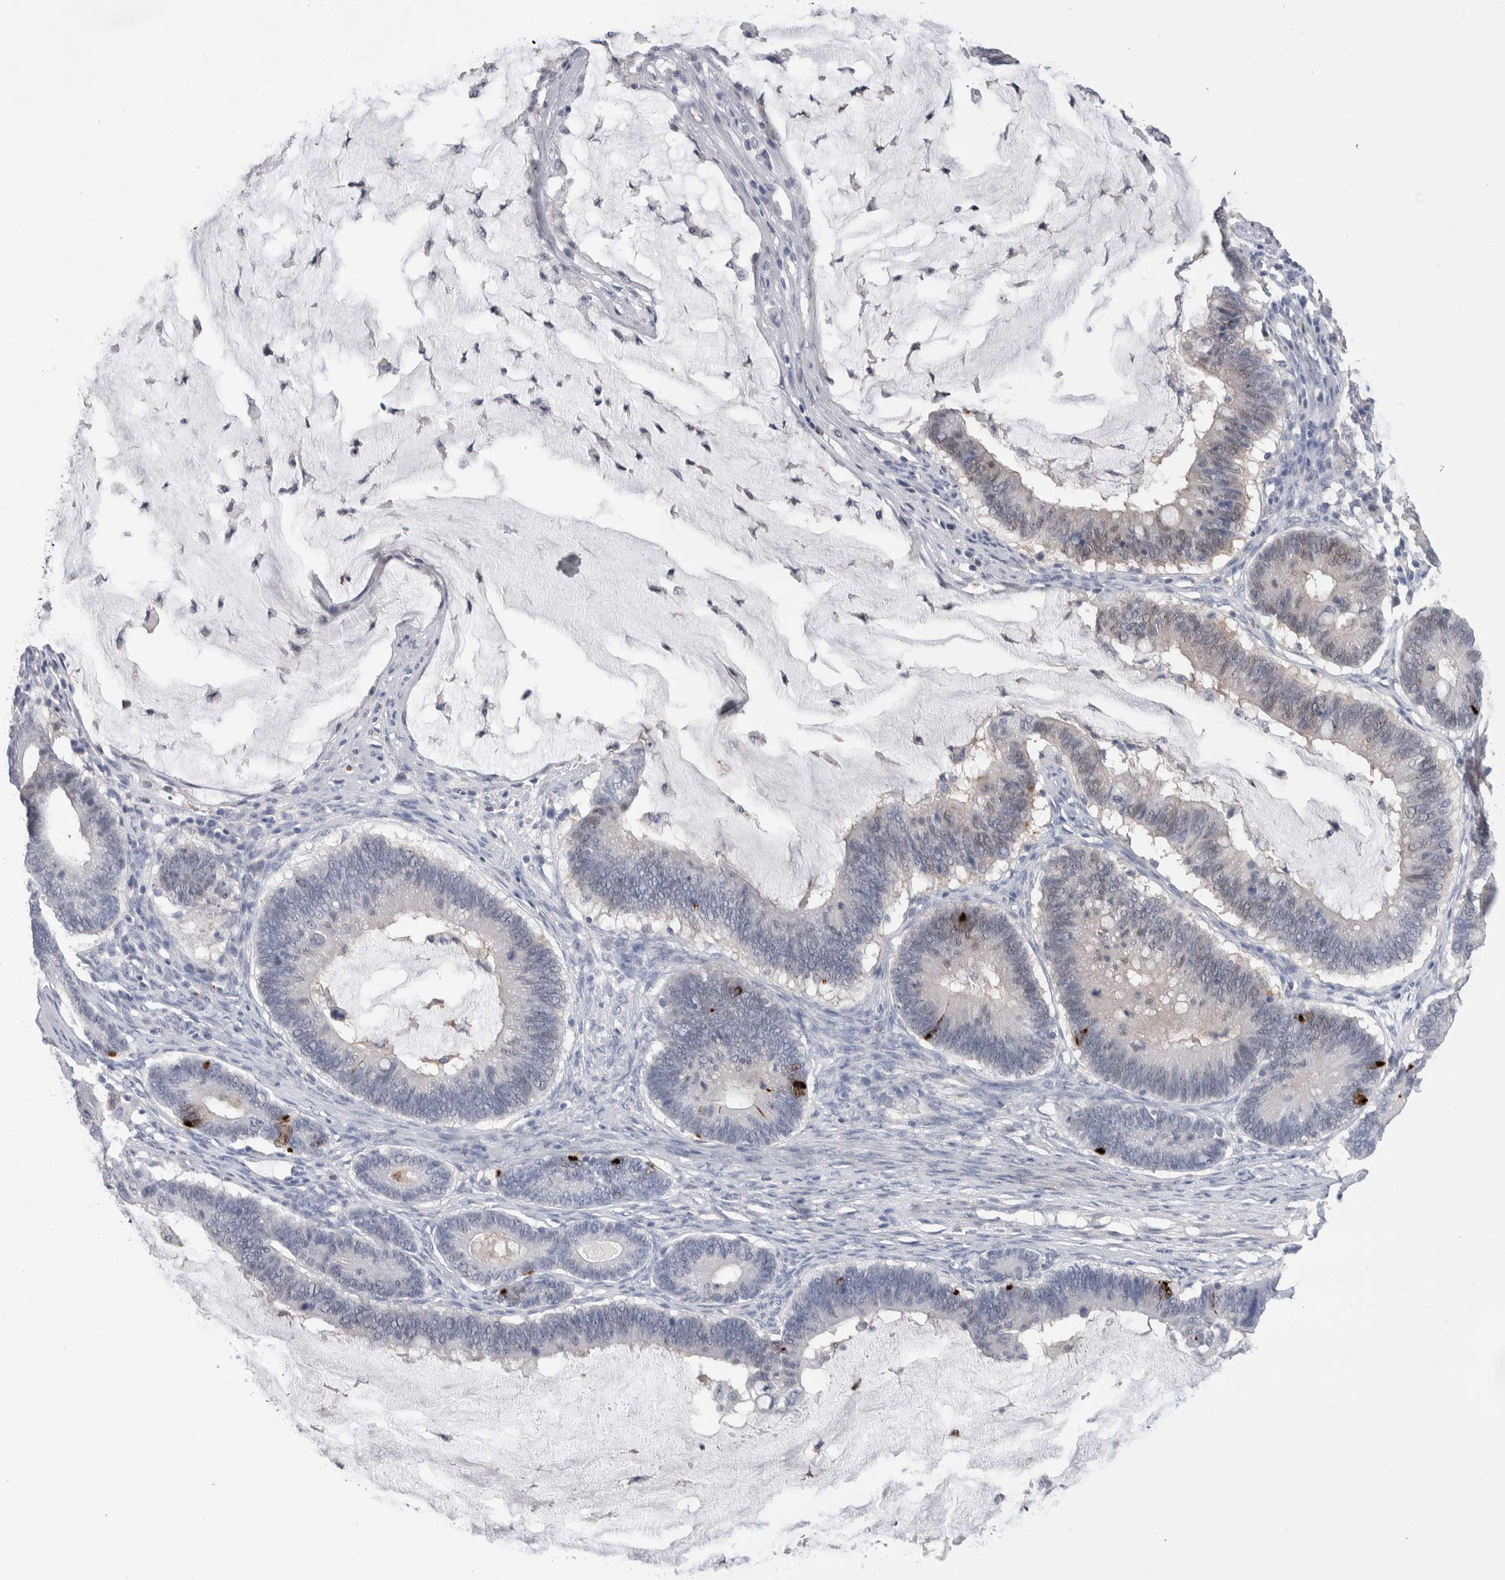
{"staining": {"intensity": "negative", "quantity": "none", "location": "none"}, "tissue": "ovarian cancer", "cell_type": "Tumor cells", "image_type": "cancer", "snomed": [{"axis": "morphology", "description": "Cystadenocarcinoma, mucinous, NOS"}, {"axis": "topography", "description": "Ovary"}], "caption": "Human ovarian cancer (mucinous cystadenocarcinoma) stained for a protein using immunohistochemistry exhibits no positivity in tumor cells.", "gene": "LURAP1L", "patient": {"sex": "female", "age": 61}}